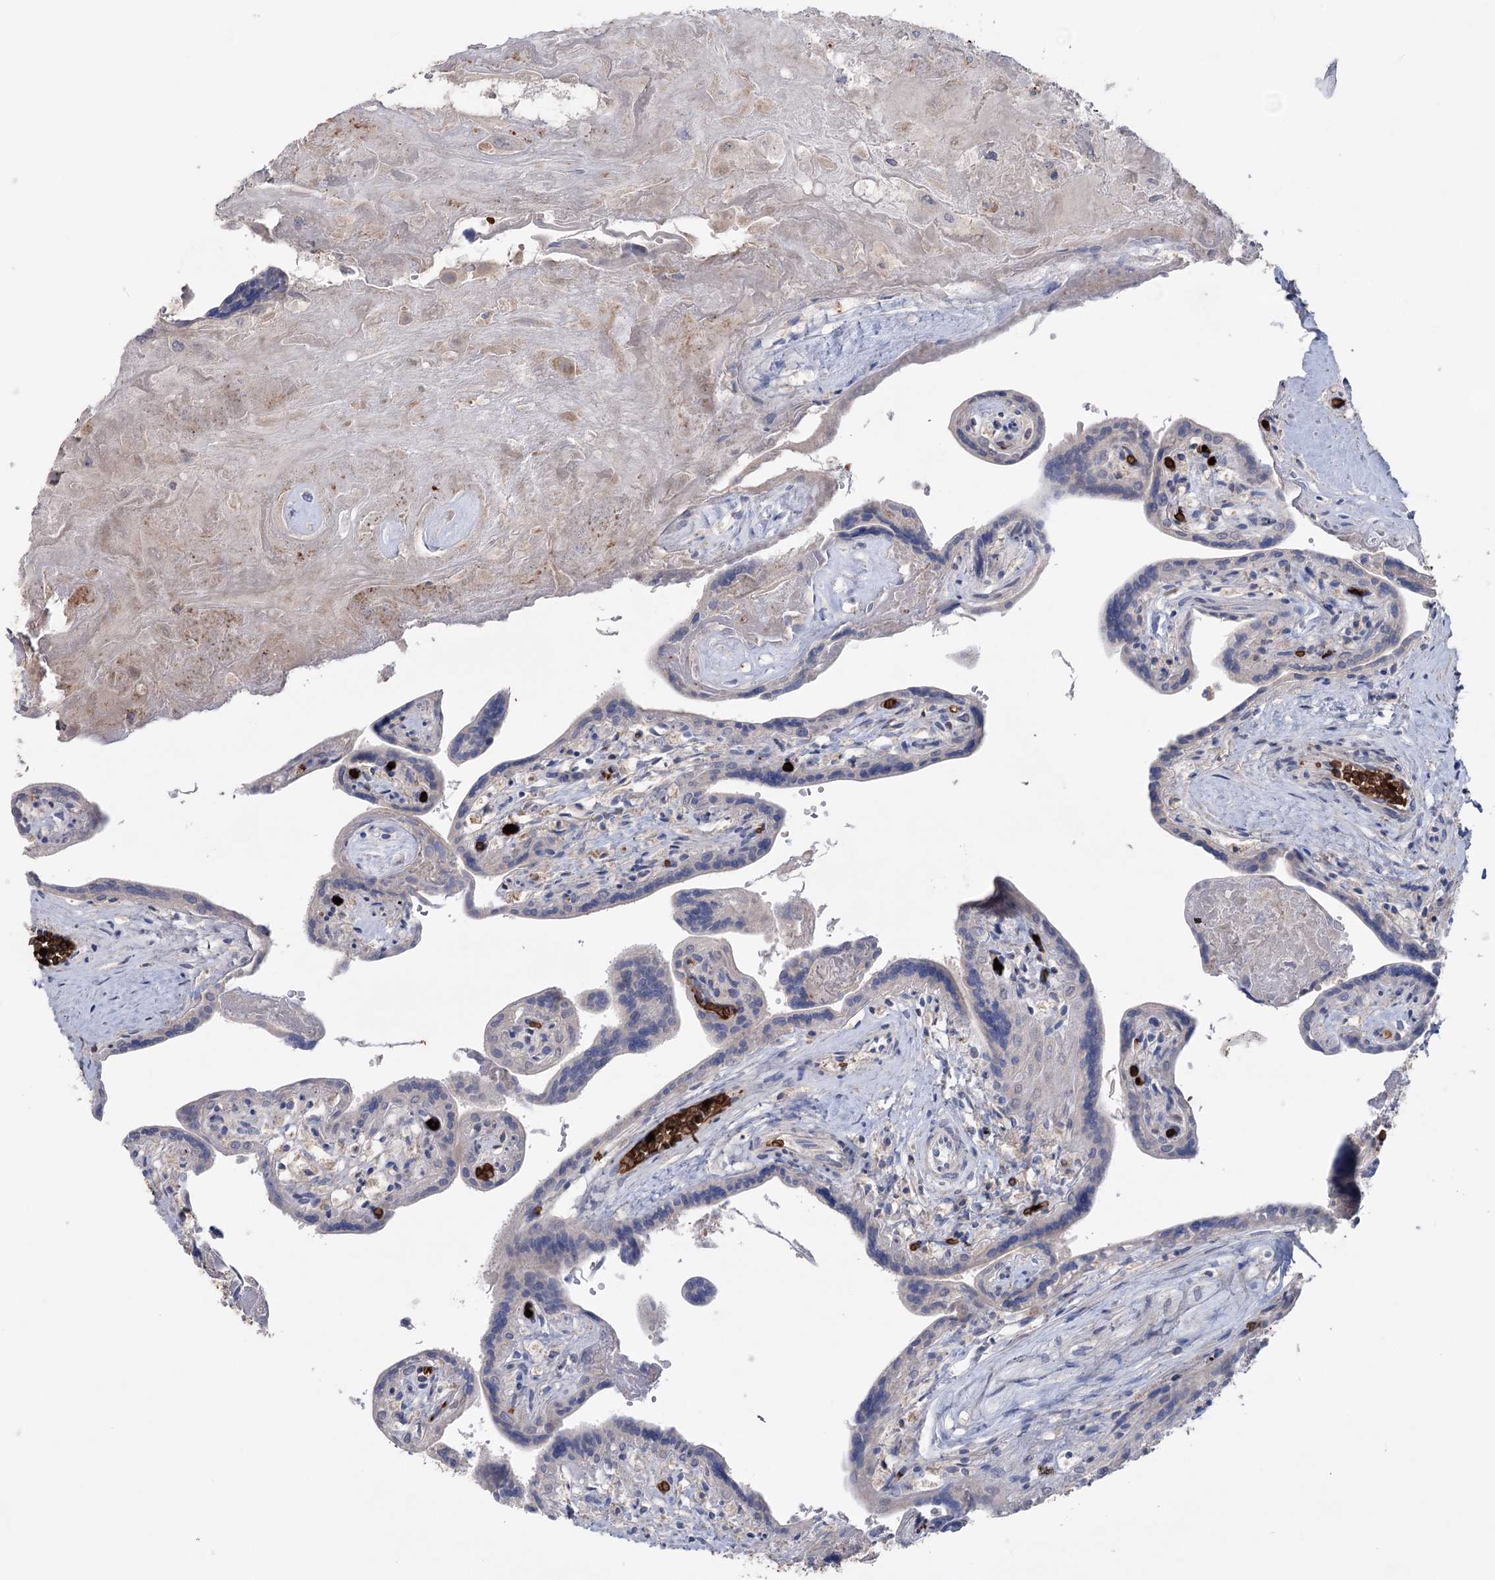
{"staining": {"intensity": "negative", "quantity": "none", "location": "none"}, "tissue": "placenta", "cell_type": "Trophoblastic cells", "image_type": "normal", "snomed": [{"axis": "morphology", "description": "Normal tissue, NOS"}, {"axis": "topography", "description": "Placenta"}], "caption": "Trophoblastic cells show no significant protein expression in normal placenta. The staining is performed using DAB brown chromogen with nuclei counter-stained in using hematoxylin.", "gene": "MTCH2", "patient": {"sex": "female", "age": 37}}